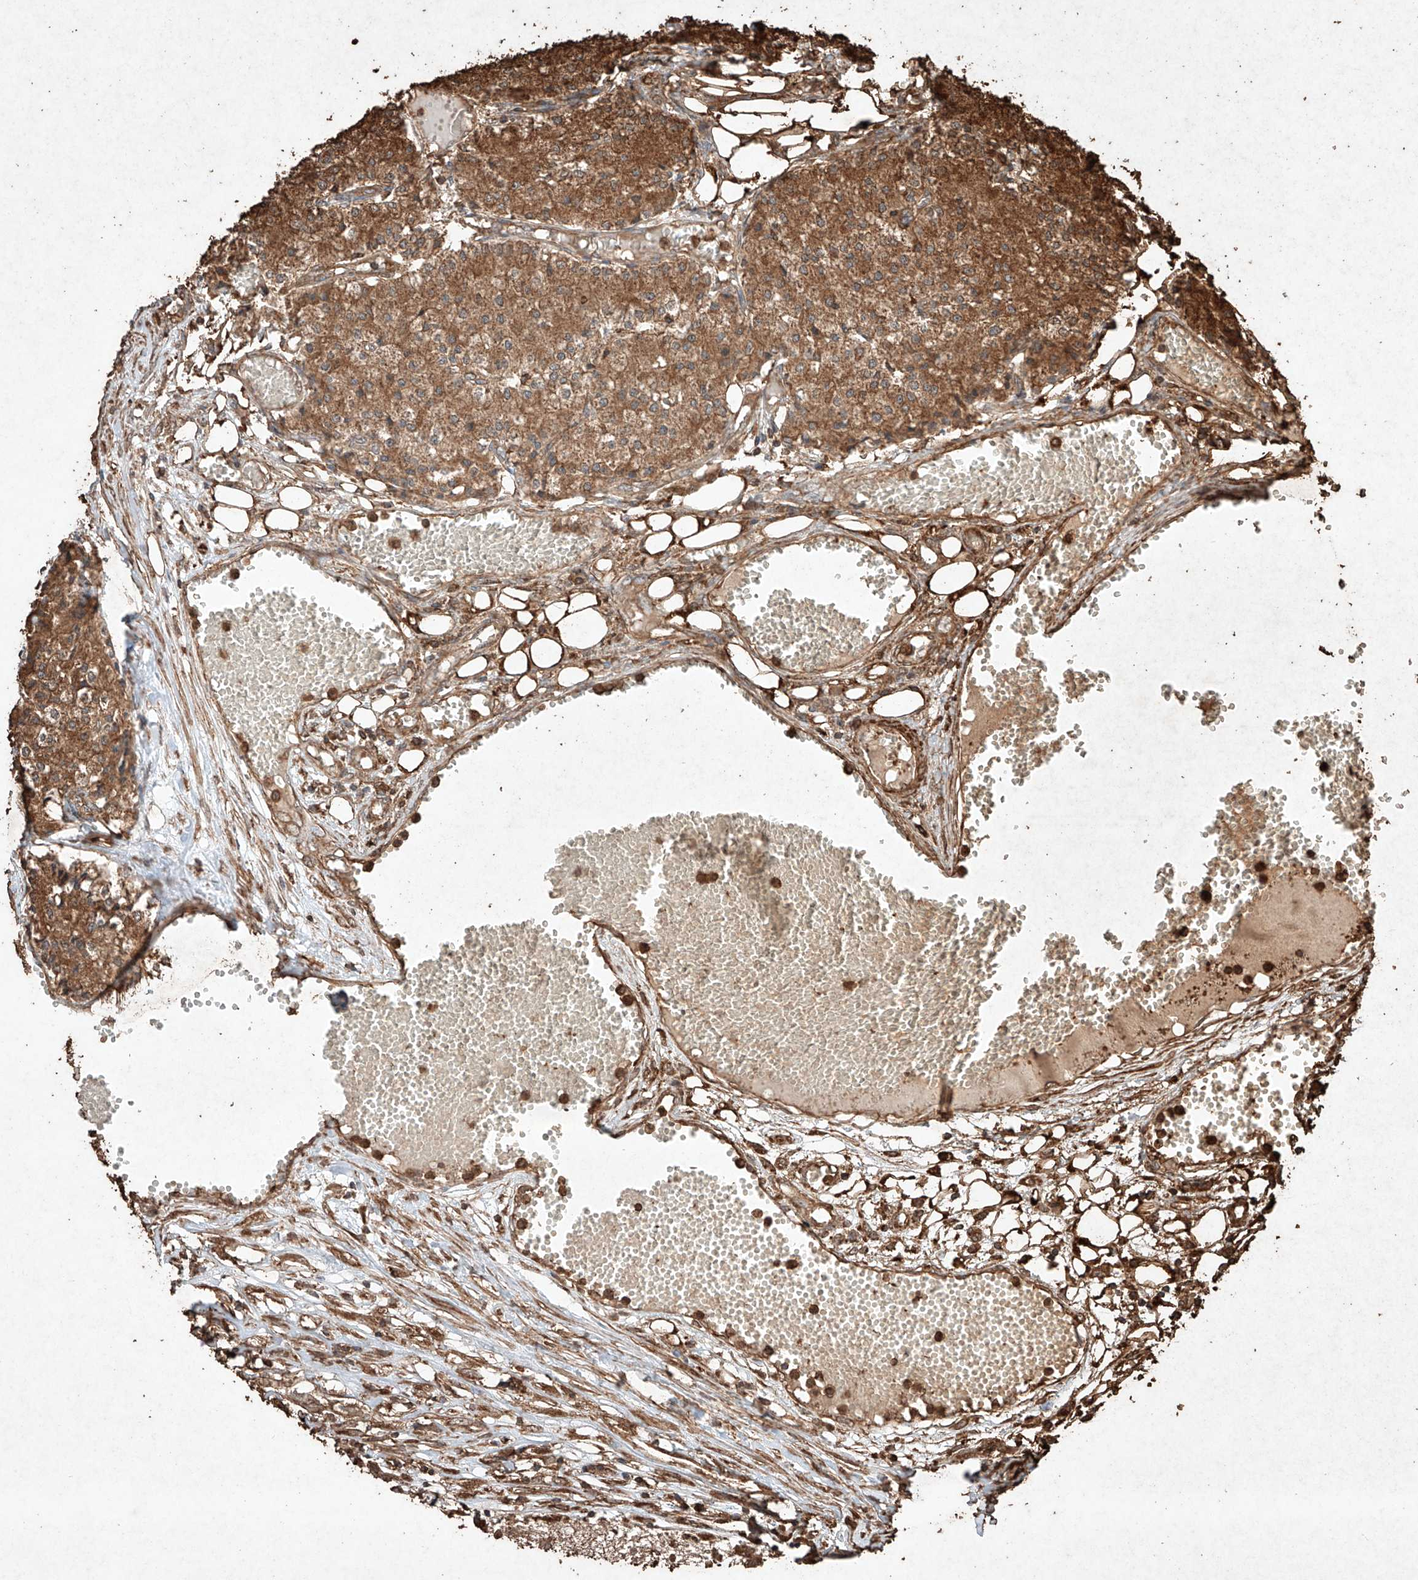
{"staining": {"intensity": "moderate", "quantity": ">75%", "location": "cytoplasmic/membranous"}, "tissue": "carcinoid", "cell_type": "Tumor cells", "image_type": "cancer", "snomed": [{"axis": "morphology", "description": "Carcinoid, malignant, NOS"}, {"axis": "topography", "description": "Colon"}], "caption": "Carcinoid (malignant) stained for a protein shows moderate cytoplasmic/membranous positivity in tumor cells. Nuclei are stained in blue.", "gene": "M6PR", "patient": {"sex": "female", "age": 52}}